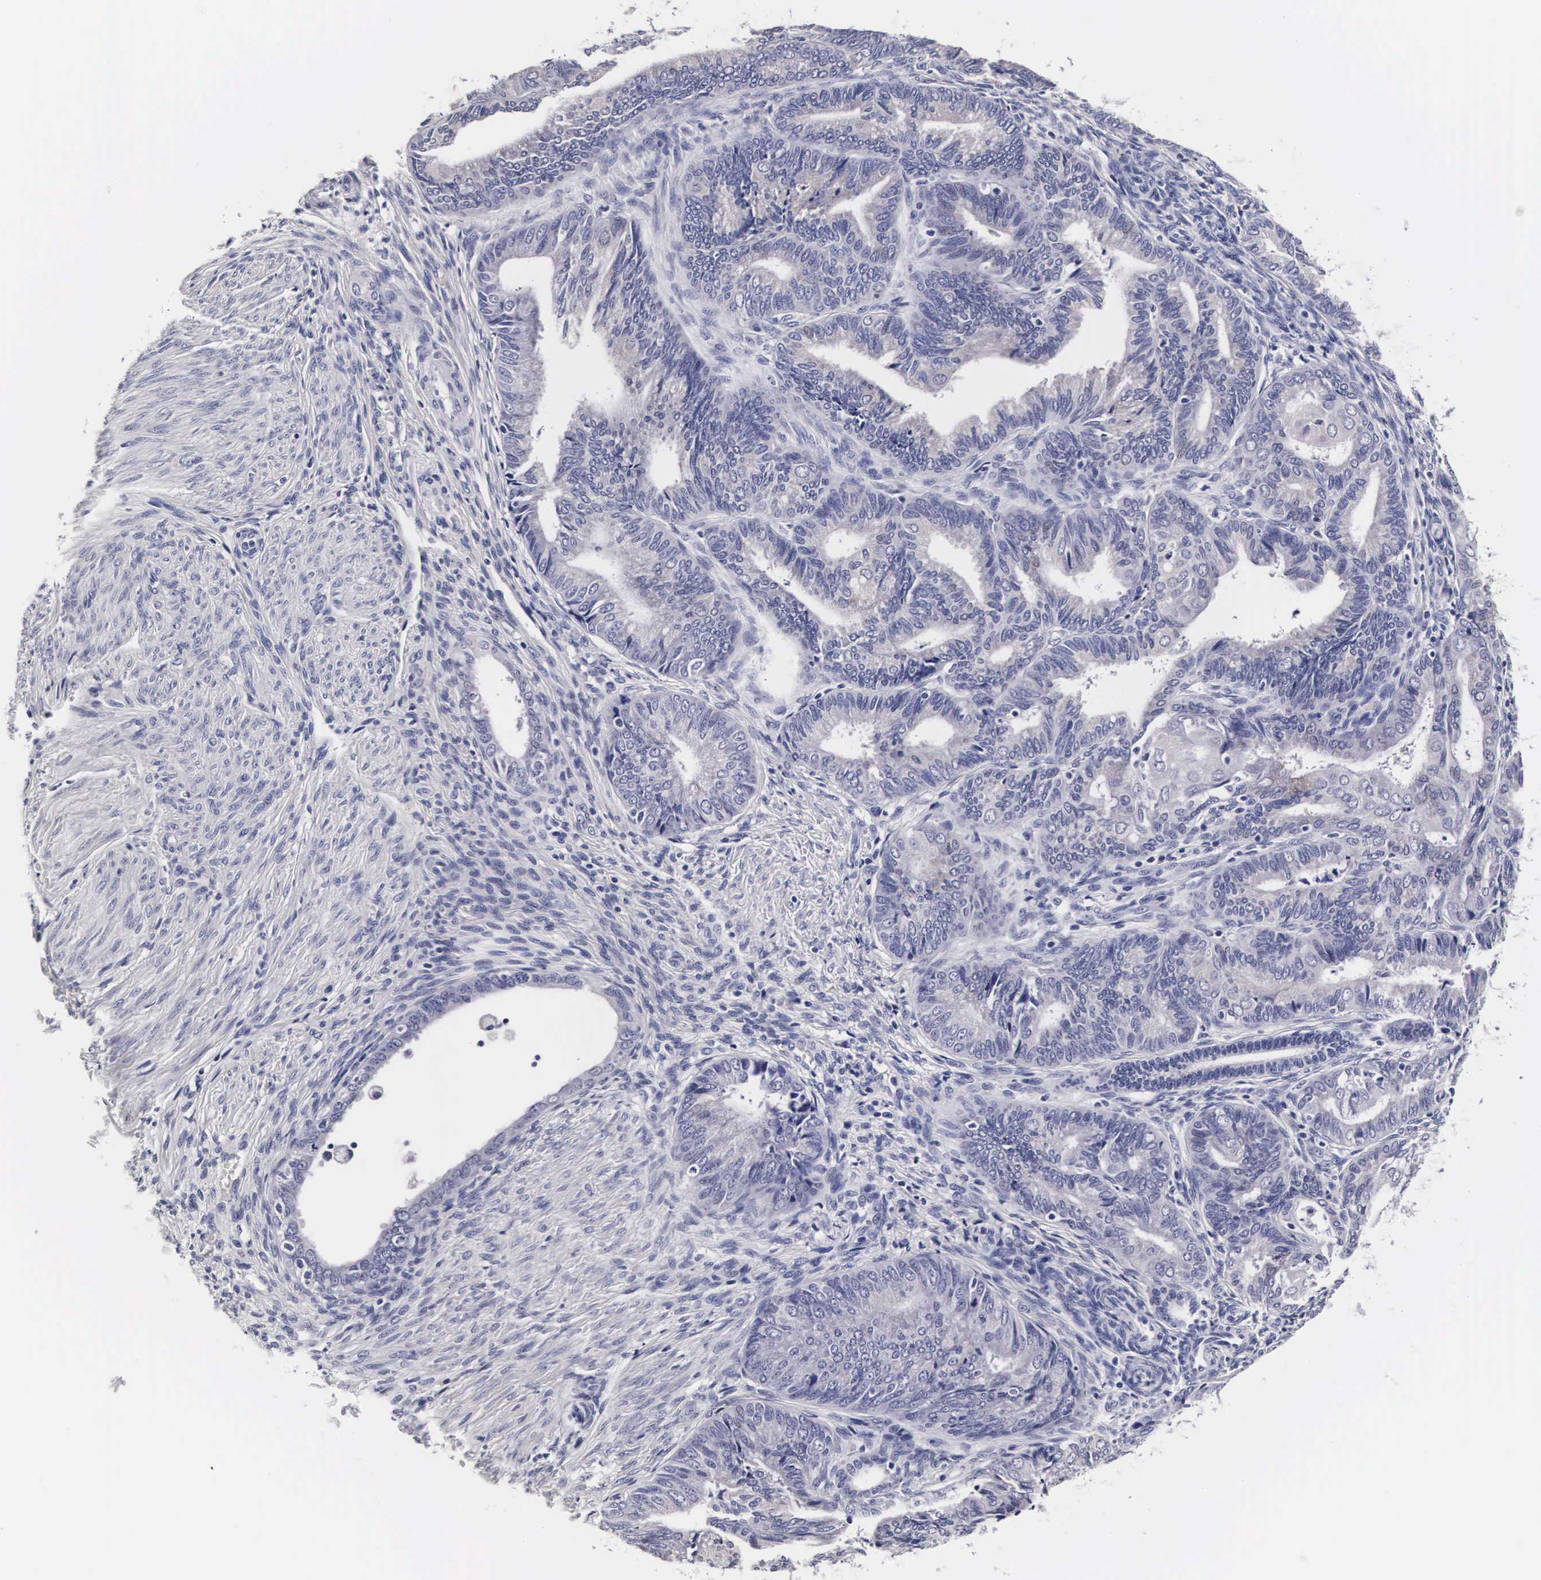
{"staining": {"intensity": "negative", "quantity": "none", "location": "none"}, "tissue": "endometrial cancer", "cell_type": "Tumor cells", "image_type": "cancer", "snomed": [{"axis": "morphology", "description": "Adenocarcinoma, NOS"}, {"axis": "topography", "description": "Endometrium"}], "caption": "Endometrial adenocarcinoma was stained to show a protein in brown. There is no significant staining in tumor cells.", "gene": "RNASE6", "patient": {"sex": "female", "age": 63}}